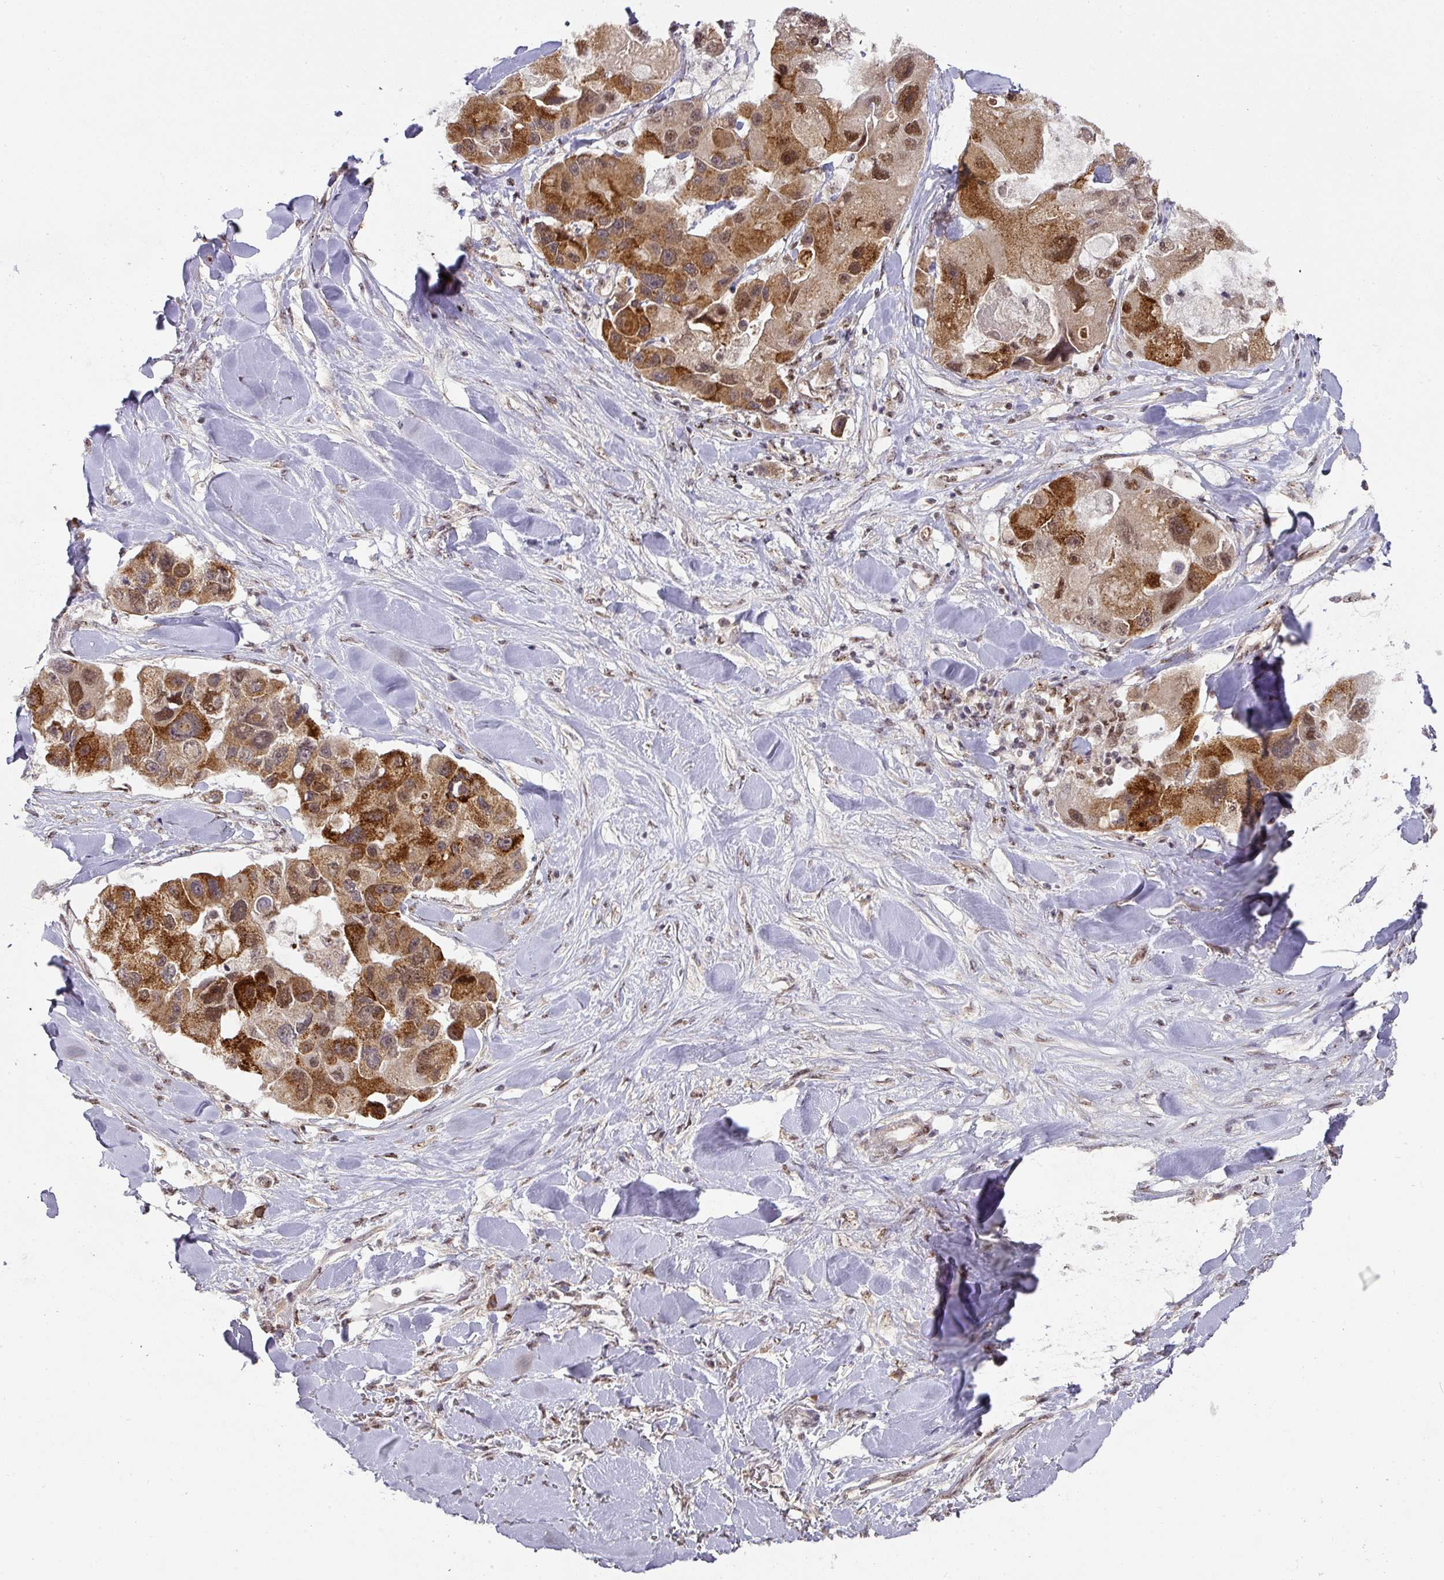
{"staining": {"intensity": "strong", "quantity": ">75%", "location": "cytoplasmic/membranous,nuclear"}, "tissue": "lung cancer", "cell_type": "Tumor cells", "image_type": "cancer", "snomed": [{"axis": "morphology", "description": "Adenocarcinoma, NOS"}, {"axis": "topography", "description": "Lung"}], "caption": "A brown stain shows strong cytoplasmic/membranous and nuclear expression of a protein in lung cancer tumor cells.", "gene": "RANBP9", "patient": {"sex": "female", "age": 54}}